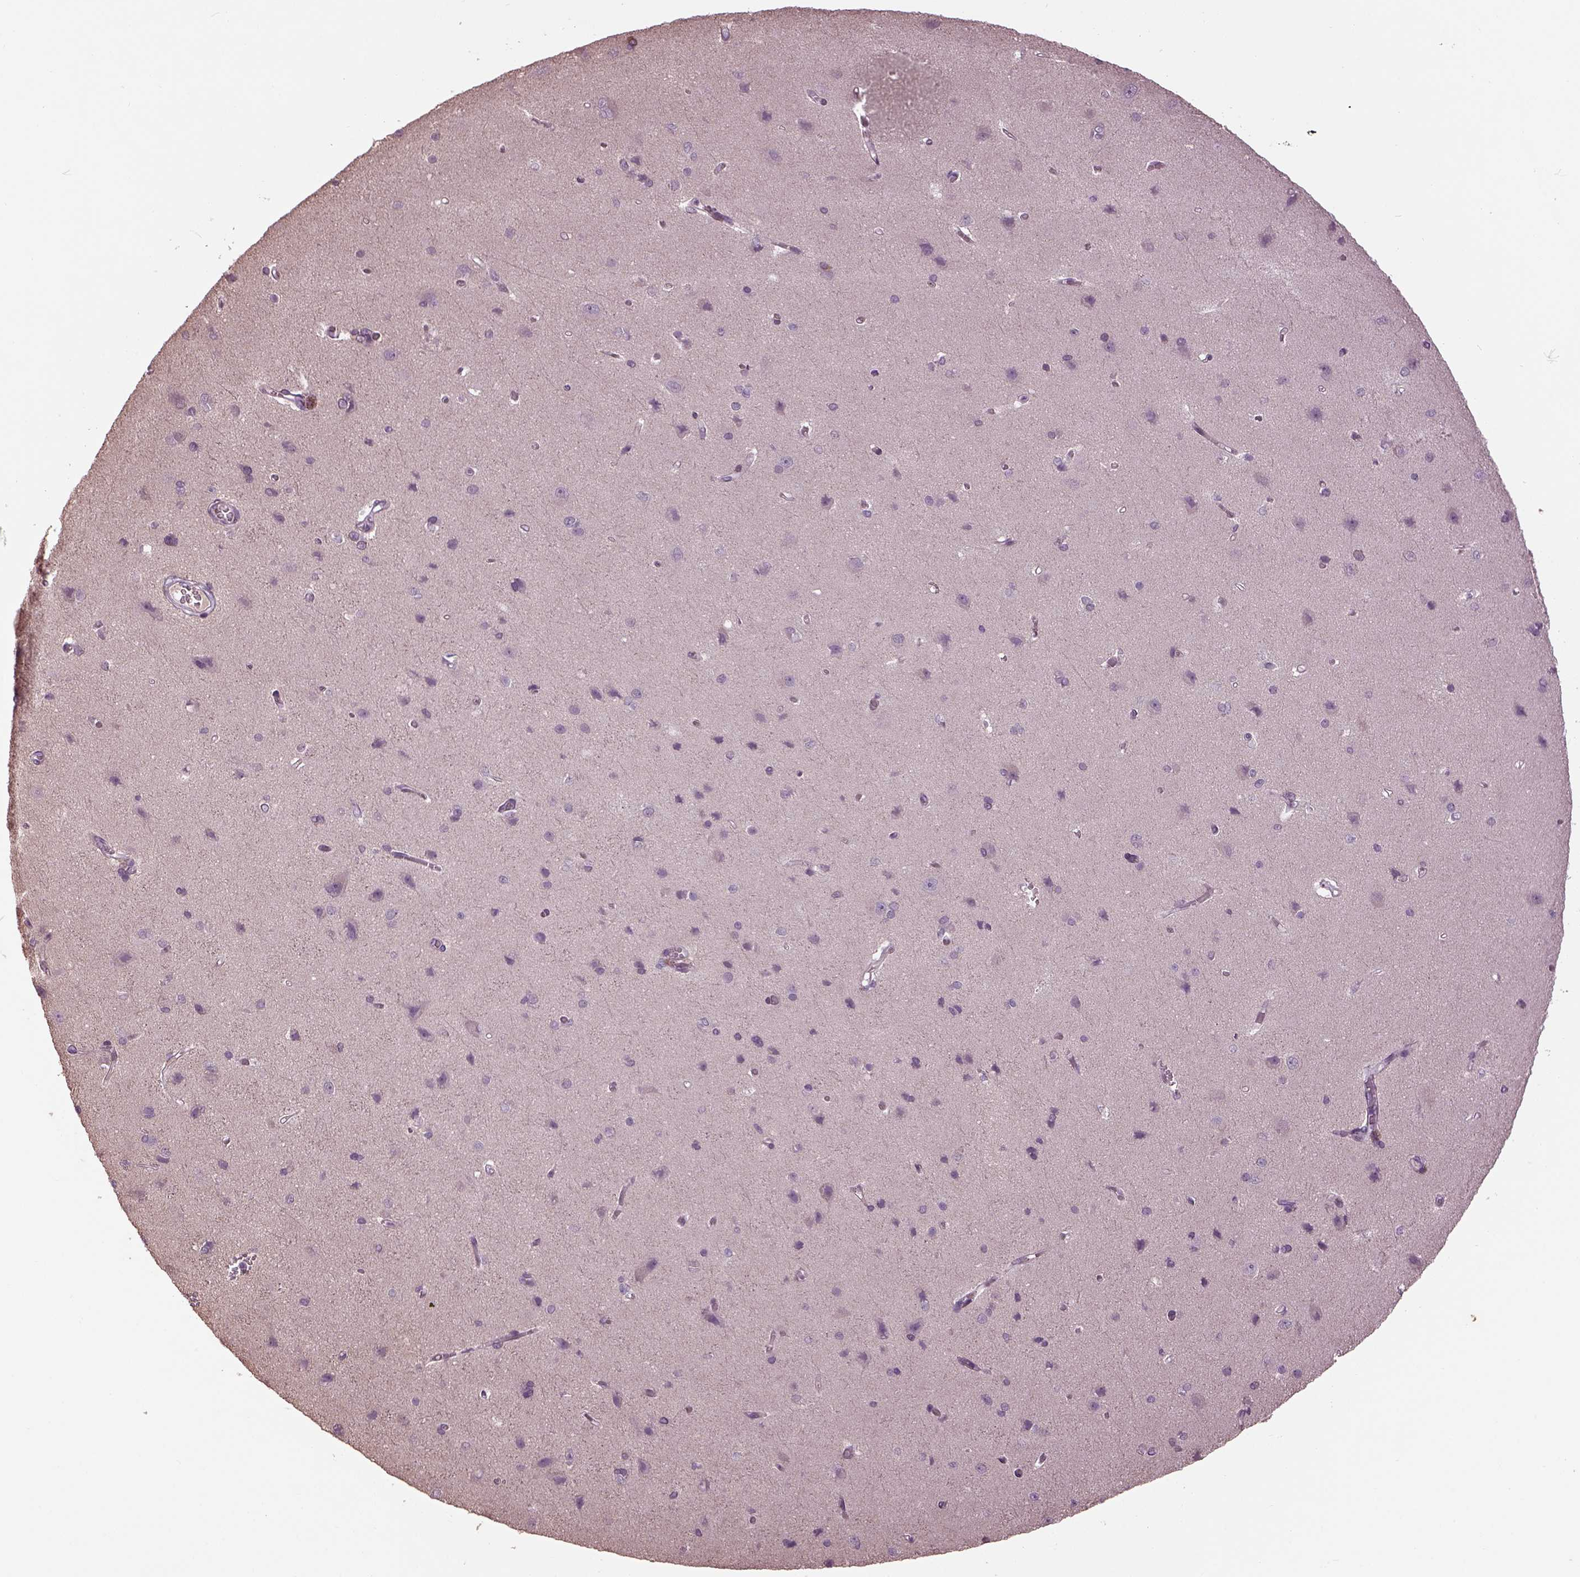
{"staining": {"intensity": "negative", "quantity": "none", "location": "none"}, "tissue": "cerebral cortex", "cell_type": "Endothelial cells", "image_type": "normal", "snomed": [{"axis": "morphology", "description": "Normal tissue, NOS"}, {"axis": "topography", "description": "Cerebral cortex"}], "caption": "A histopathology image of cerebral cortex stained for a protein displays no brown staining in endothelial cells. Nuclei are stained in blue.", "gene": "GAL", "patient": {"sex": "male", "age": 37}}